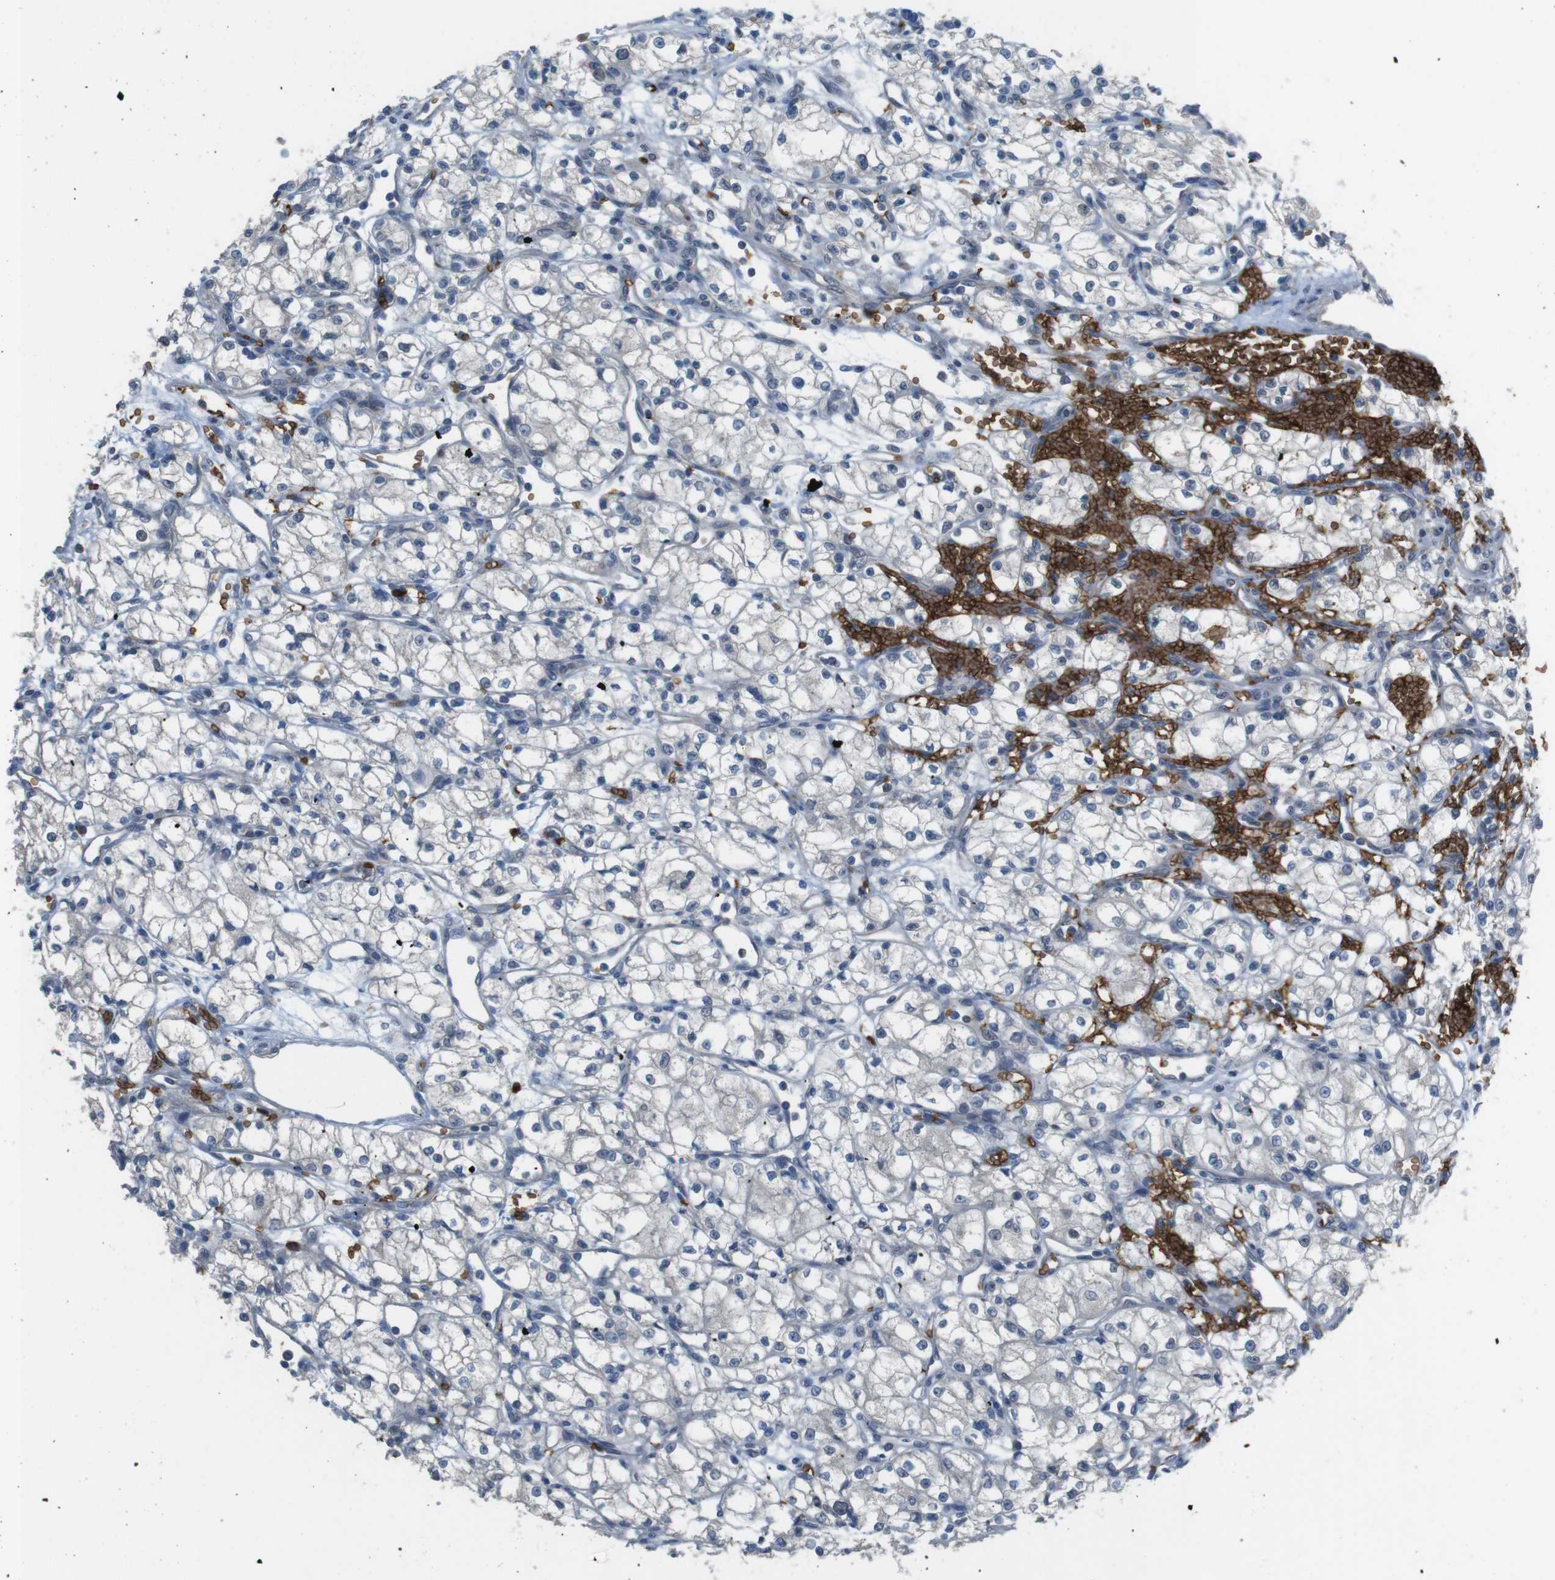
{"staining": {"intensity": "negative", "quantity": "none", "location": "none"}, "tissue": "renal cancer", "cell_type": "Tumor cells", "image_type": "cancer", "snomed": [{"axis": "morphology", "description": "Normal tissue, NOS"}, {"axis": "morphology", "description": "Adenocarcinoma, NOS"}, {"axis": "topography", "description": "Kidney"}], "caption": "Tumor cells are negative for protein expression in human adenocarcinoma (renal). (Stains: DAB (3,3'-diaminobenzidine) IHC with hematoxylin counter stain, Microscopy: brightfield microscopy at high magnification).", "gene": "GYPA", "patient": {"sex": "male", "age": 59}}